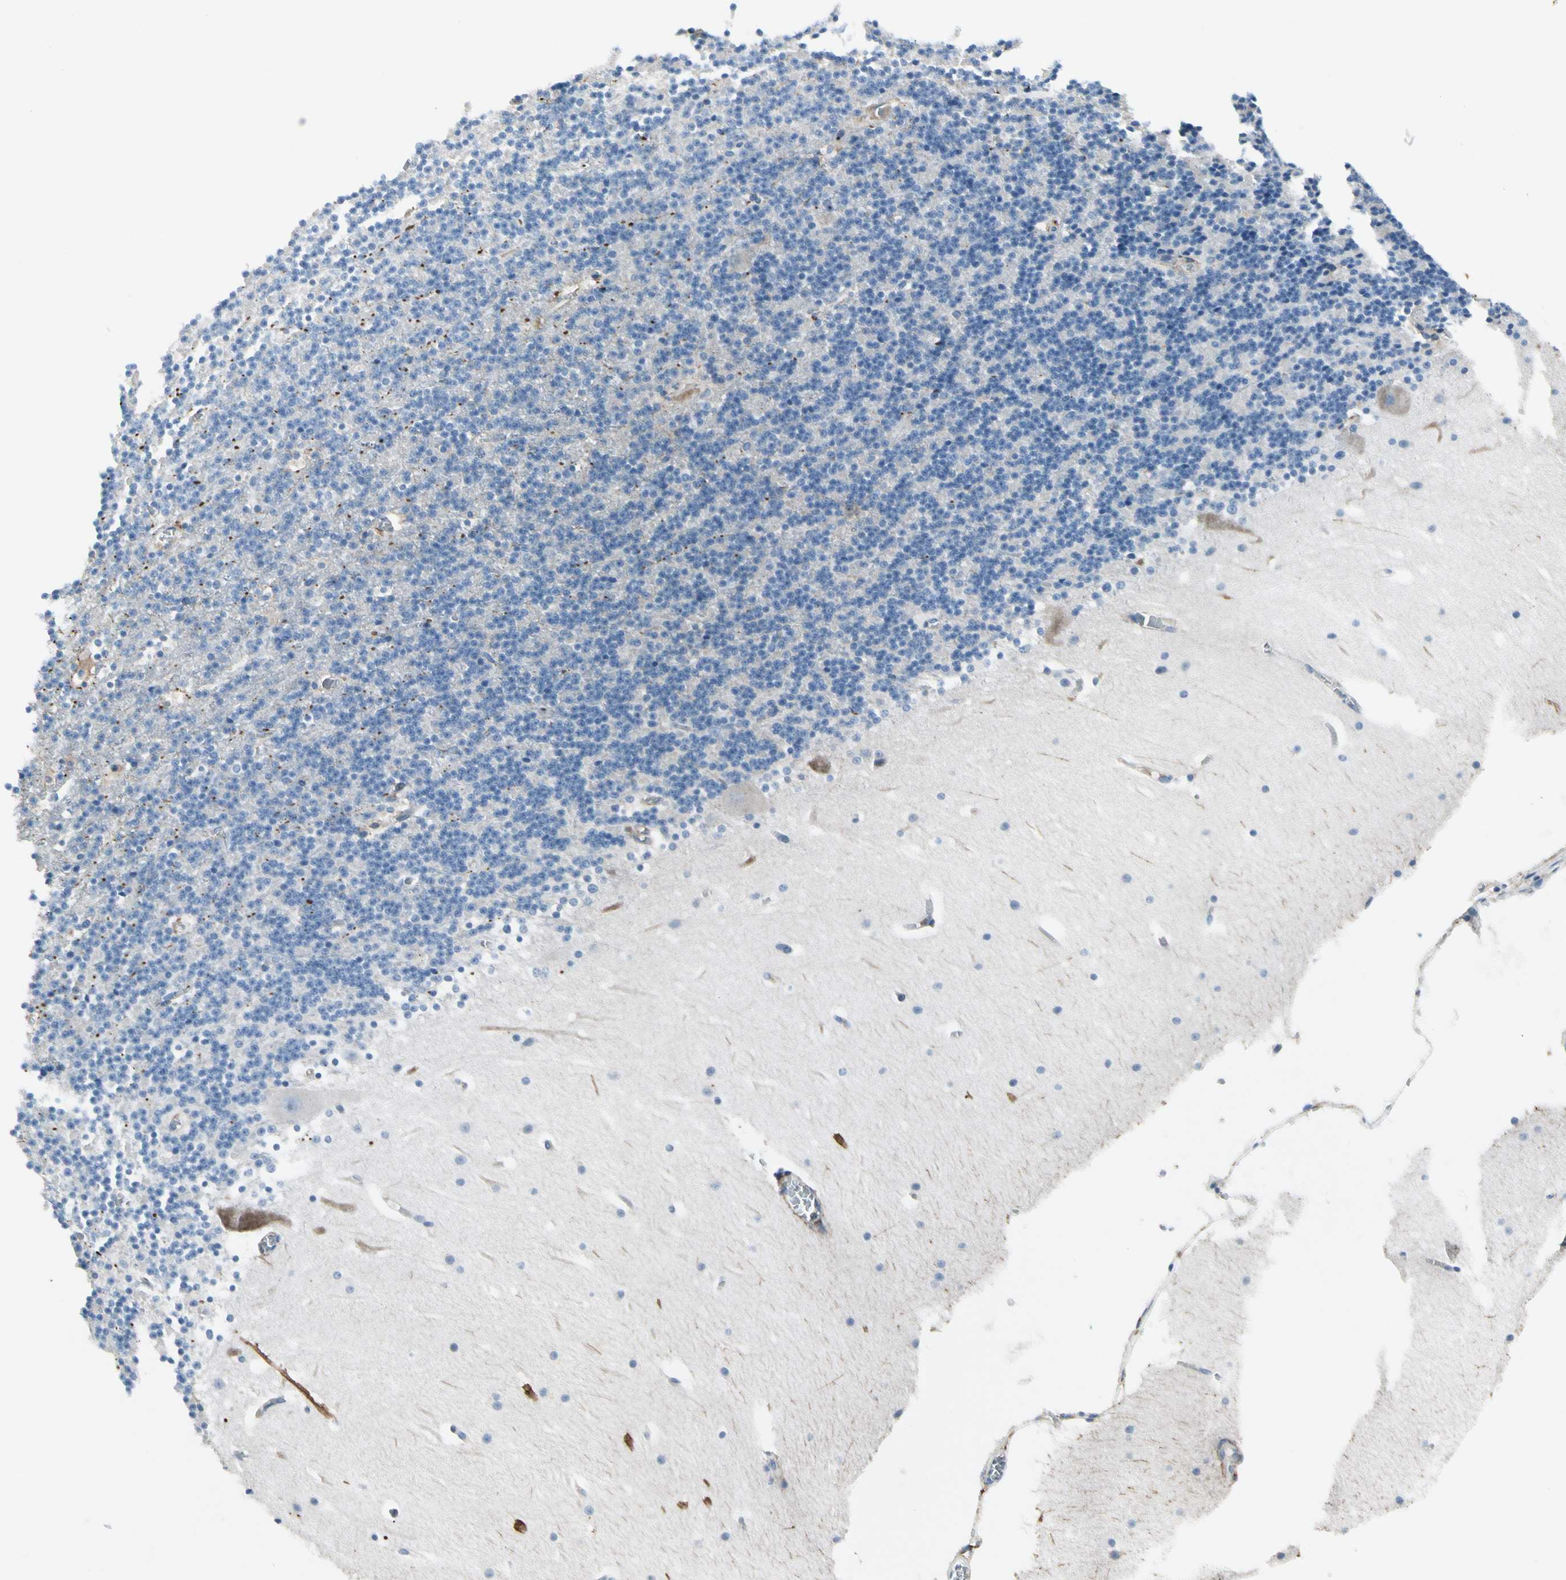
{"staining": {"intensity": "negative", "quantity": "none", "location": "none"}, "tissue": "cerebellum", "cell_type": "Cells in granular layer", "image_type": "normal", "snomed": [{"axis": "morphology", "description": "Normal tissue, NOS"}, {"axis": "topography", "description": "Cerebellum"}], "caption": "A high-resolution photomicrograph shows IHC staining of normal cerebellum, which demonstrates no significant positivity in cells in granular layer.", "gene": "PIGR", "patient": {"sex": "male", "age": 45}}